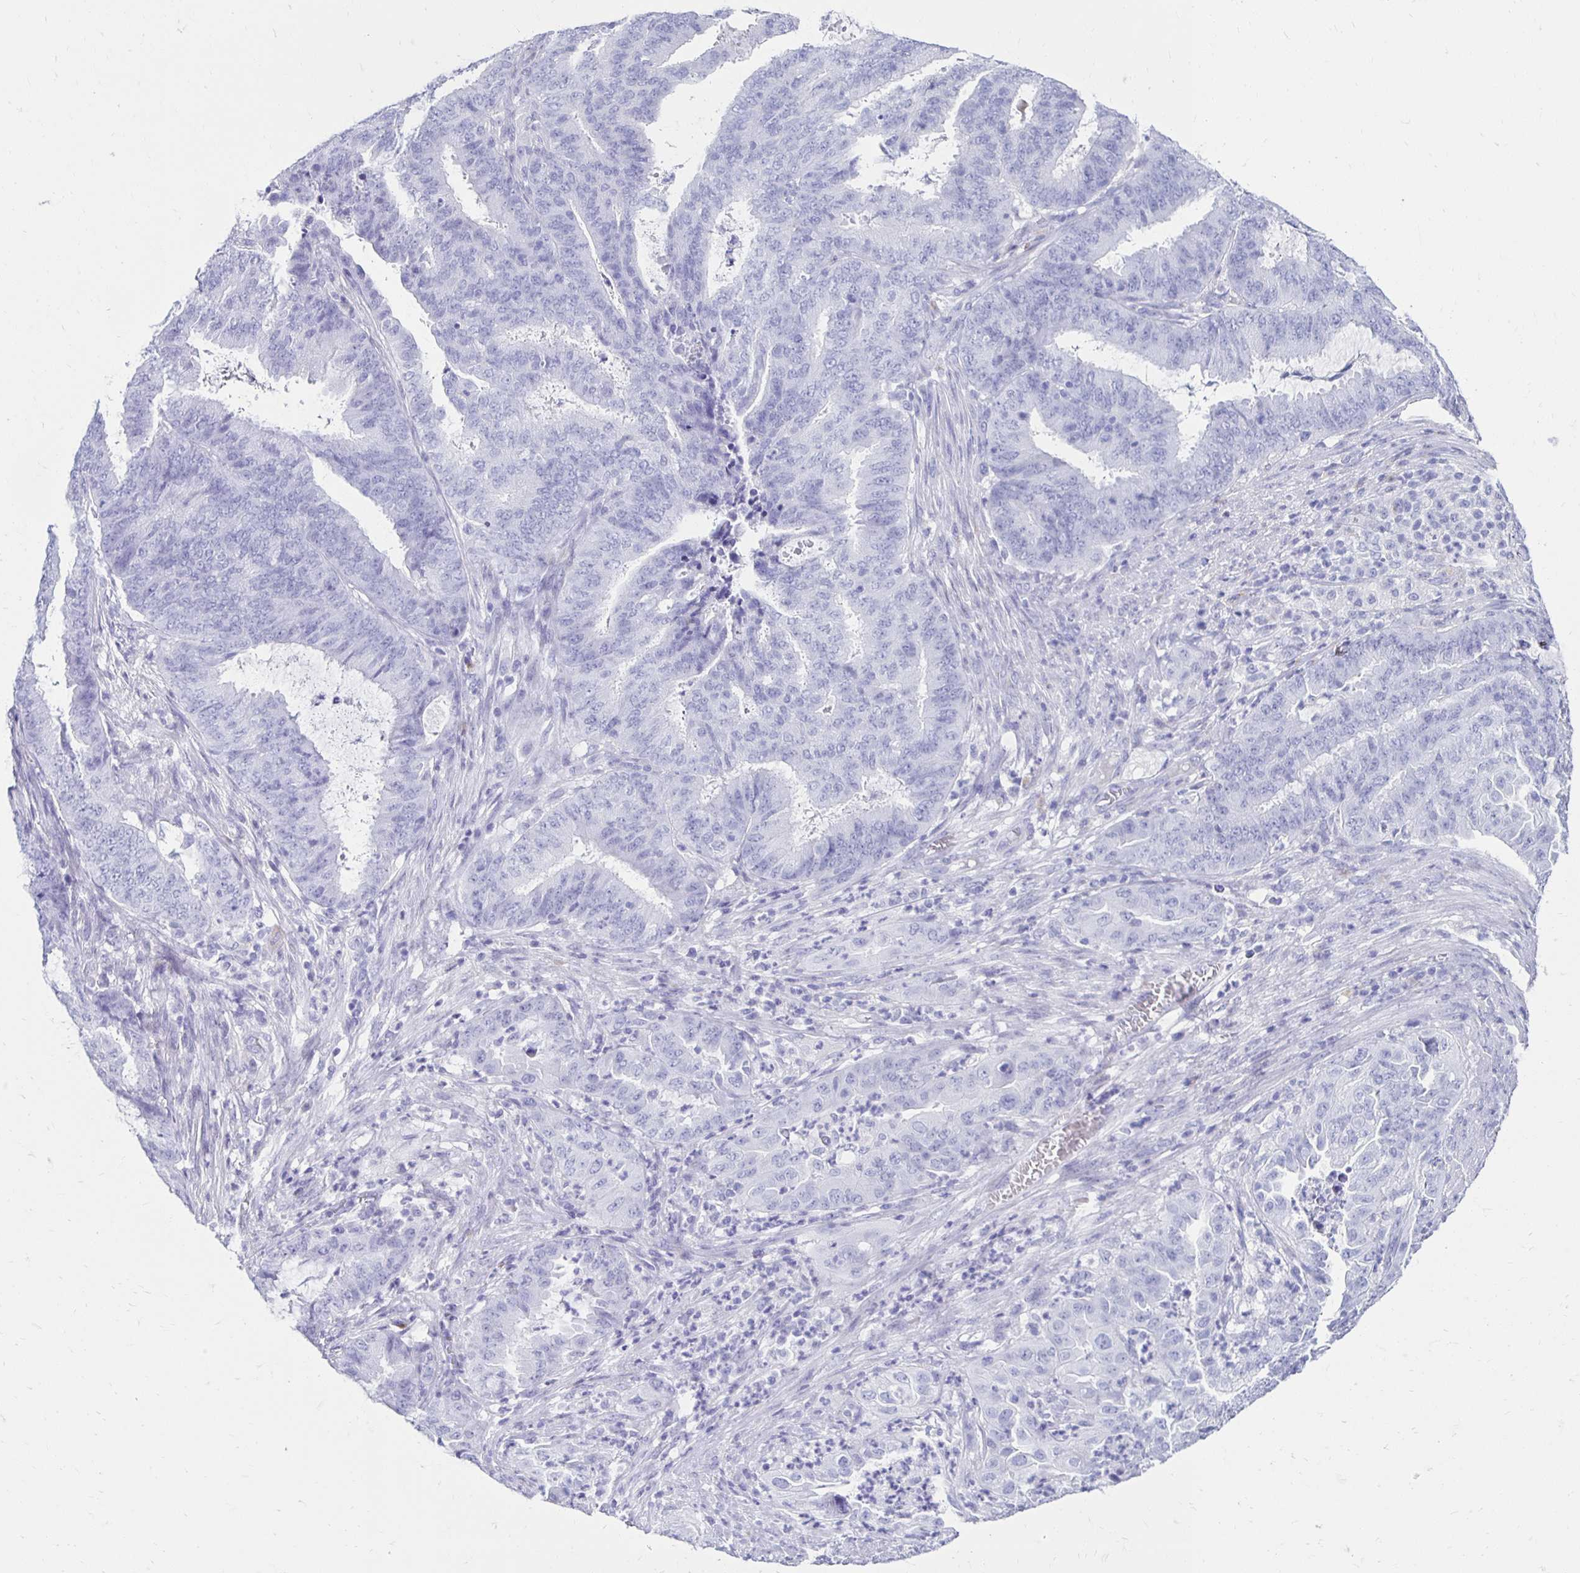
{"staining": {"intensity": "negative", "quantity": "none", "location": "none"}, "tissue": "endometrial cancer", "cell_type": "Tumor cells", "image_type": "cancer", "snomed": [{"axis": "morphology", "description": "Adenocarcinoma, NOS"}, {"axis": "topography", "description": "Endometrium"}], "caption": "This is an IHC photomicrograph of adenocarcinoma (endometrial). There is no positivity in tumor cells.", "gene": "CST5", "patient": {"sex": "female", "age": 51}}